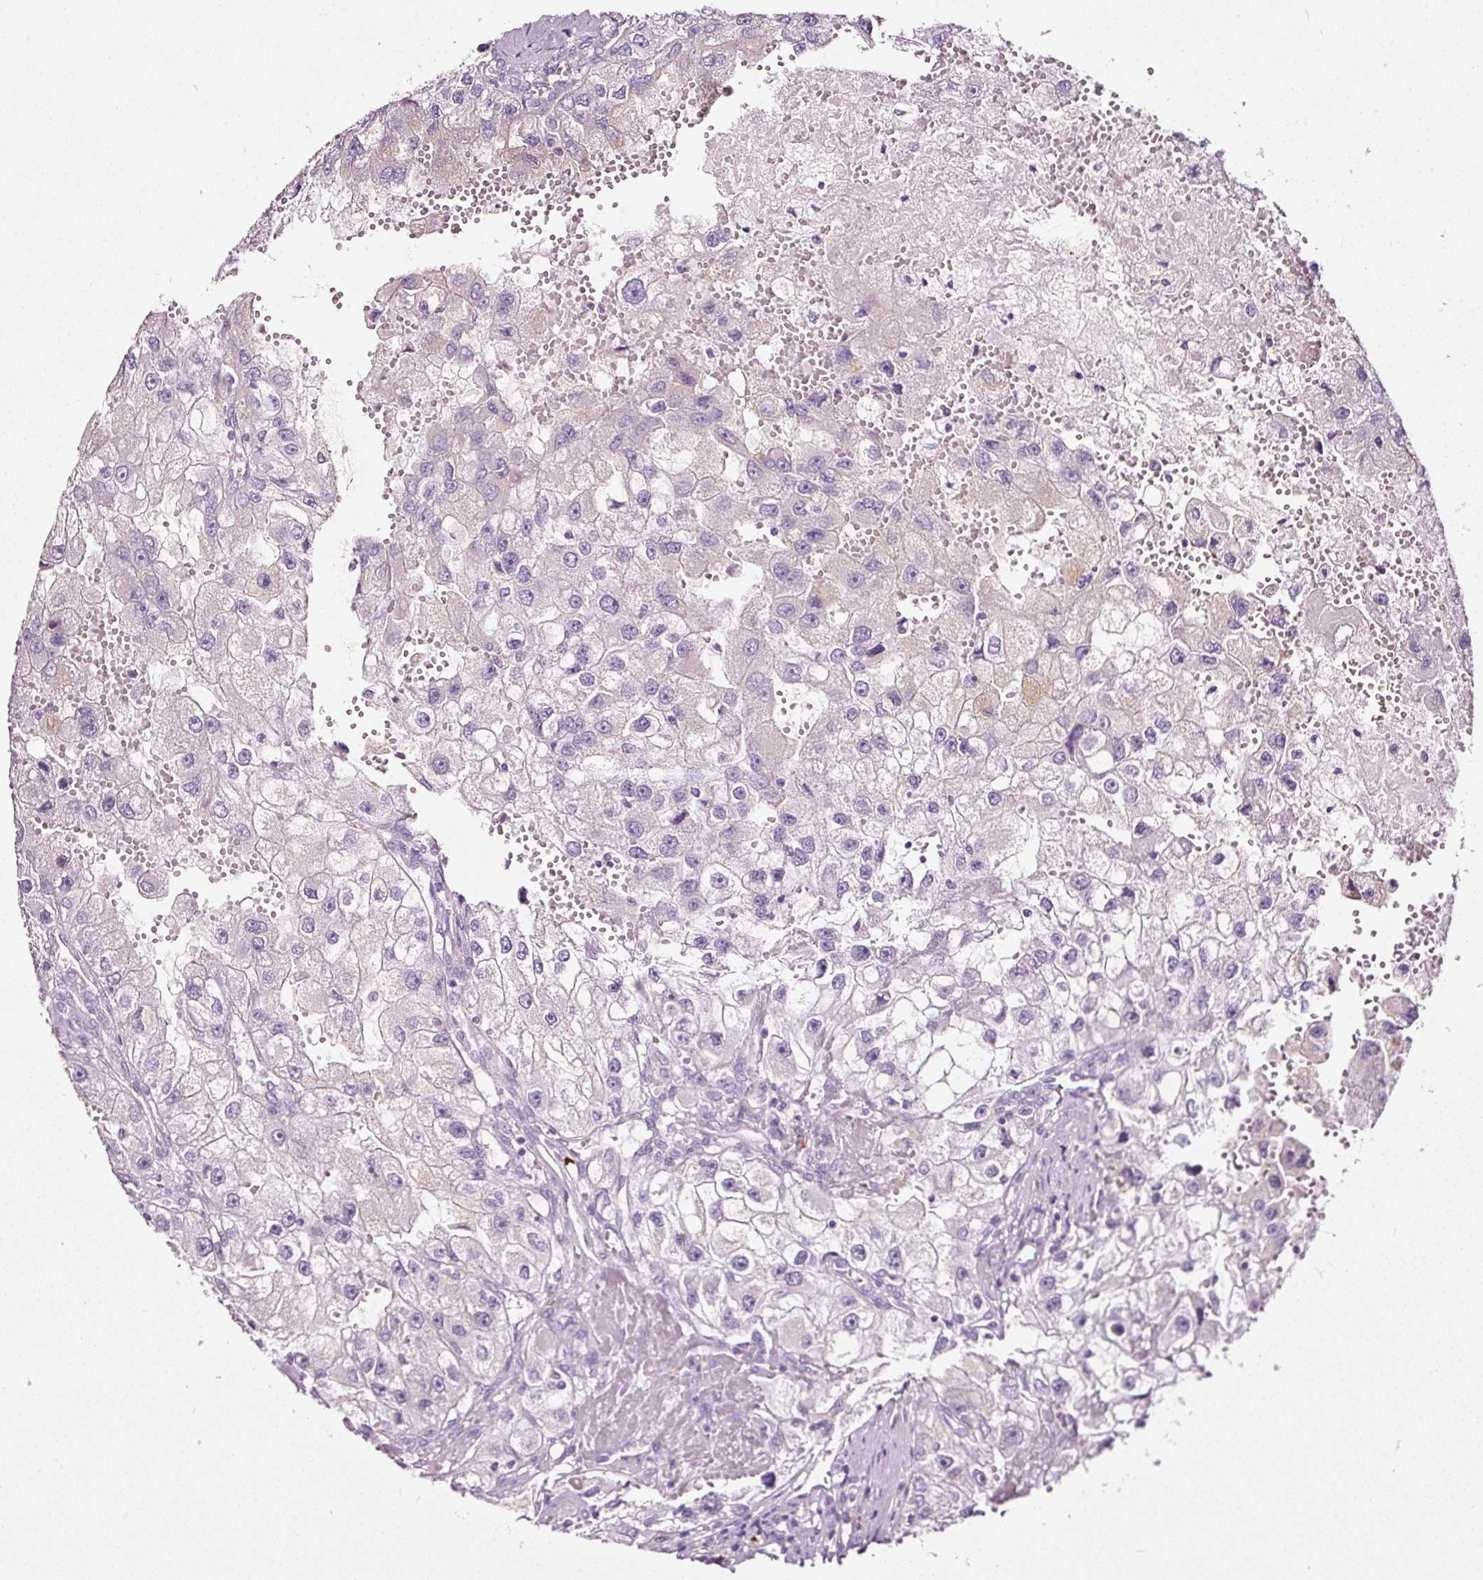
{"staining": {"intensity": "negative", "quantity": "none", "location": "none"}, "tissue": "renal cancer", "cell_type": "Tumor cells", "image_type": "cancer", "snomed": [{"axis": "morphology", "description": "Adenocarcinoma, NOS"}, {"axis": "topography", "description": "Kidney"}], "caption": "This histopathology image is of renal adenocarcinoma stained with immunohistochemistry to label a protein in brown with the nuclei are counter-stained blue. There is no positivity in tumor cells.", "gene": "CYB561A3", "patient": {"sex": "male", "age": 63}}